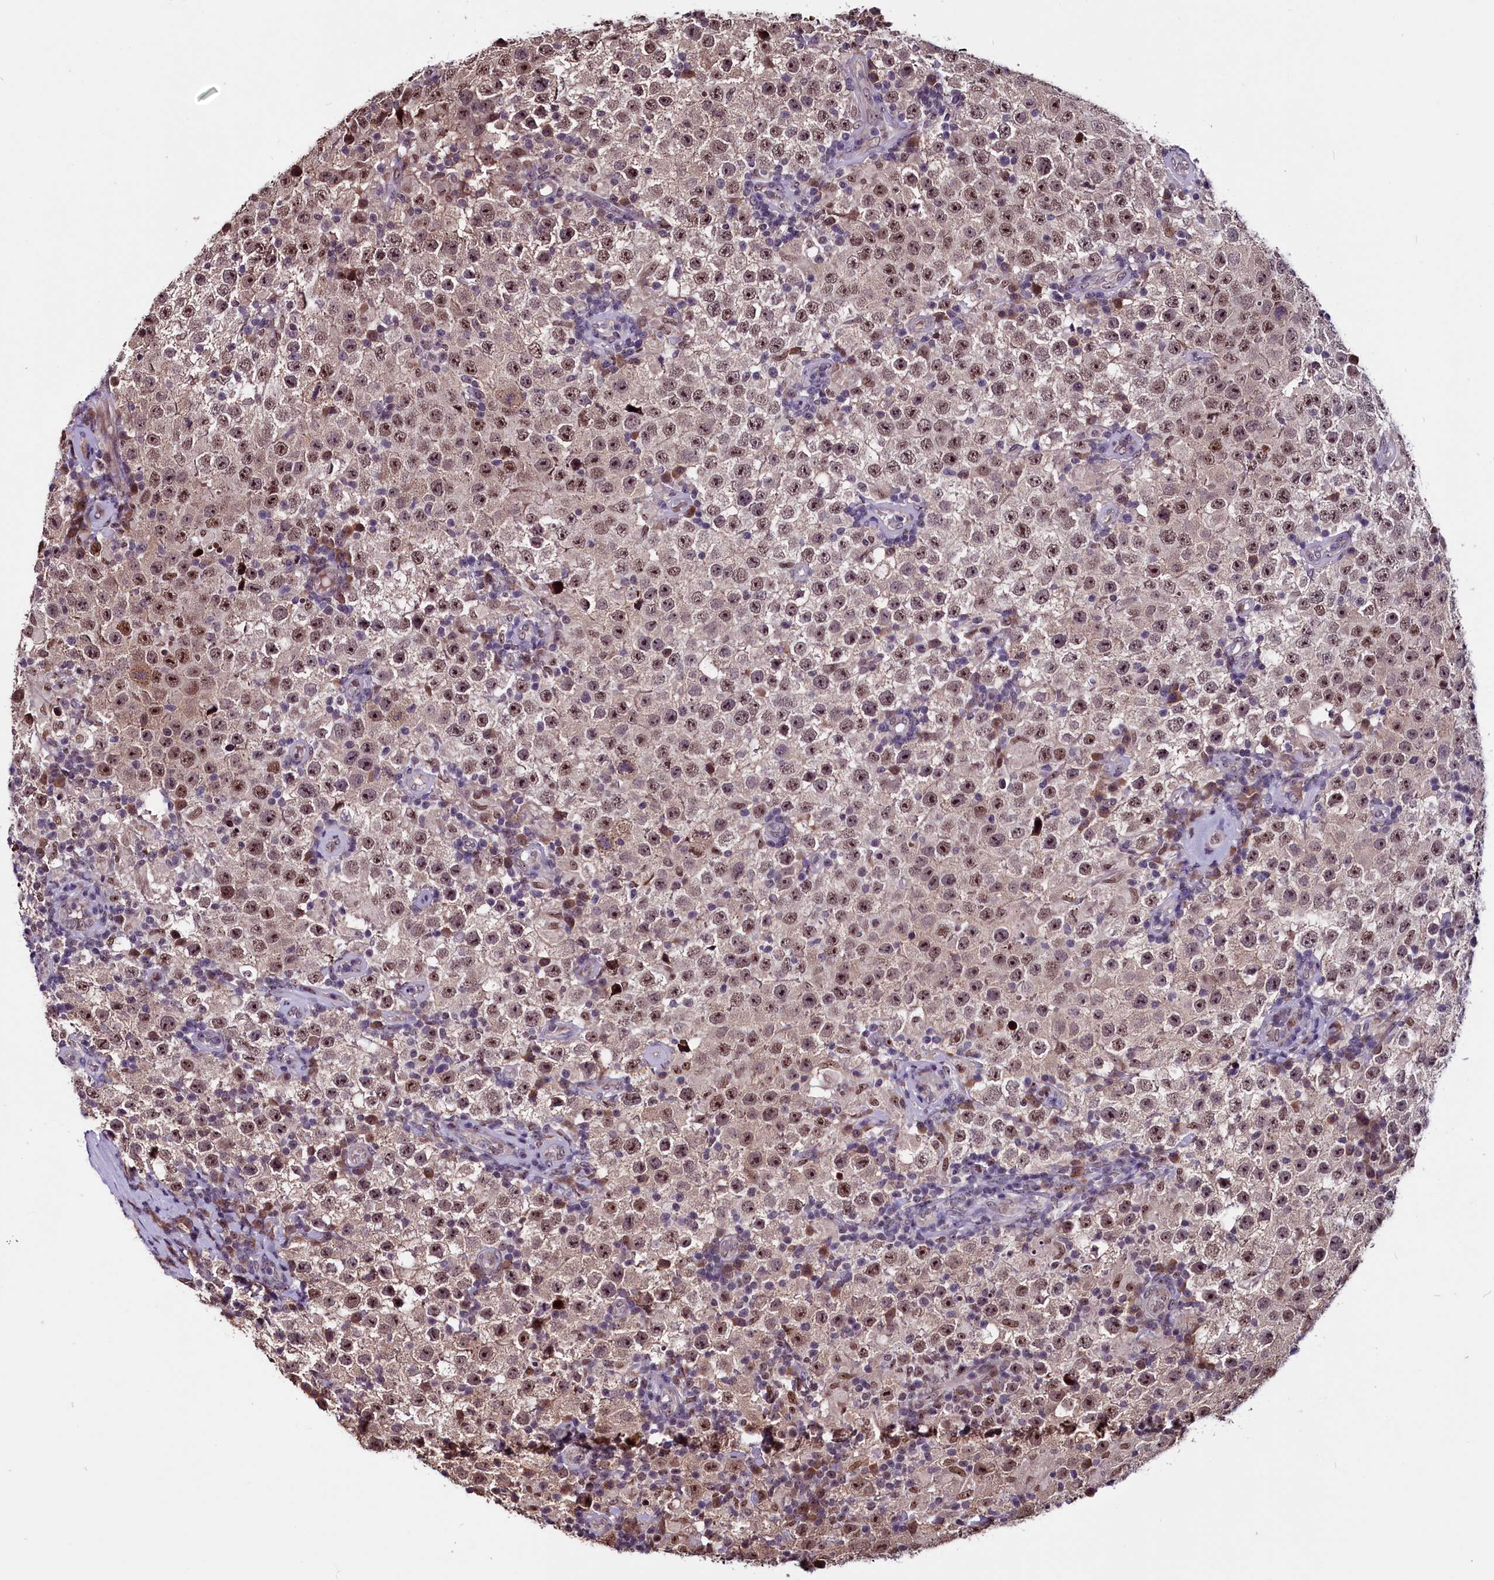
{"staining": {"intensity": "moderate", "quantity": ">75%", "location": "nuclear"}, "tissue": "testis cancer", "cell_type": "Tumor cells", "image_type": "cancer", "snomed": [{"axis": "morphology", "description": "Normal tissue, NOS"}, {"axis": "morphology", "description": "Urothelial carcinoma, High grade"}, {"axis": "morphology", "description": "Seminoma, NOS"}, {"axis": "morphology", "description": "Carcinoma, Embryonal, NOS"}, {"axis": "topography", "description": "Urinary bladder"}, {"axis": "topography", "description": "Testis"}], "caption": "Immunohistochemical staining of human testis cancer (seminoma) exhibits medium levels of moderate nuclear expression in about >75% of tumor cells.", "gene": "RNMT", "patient": {"sex": "male", "age": 41}}